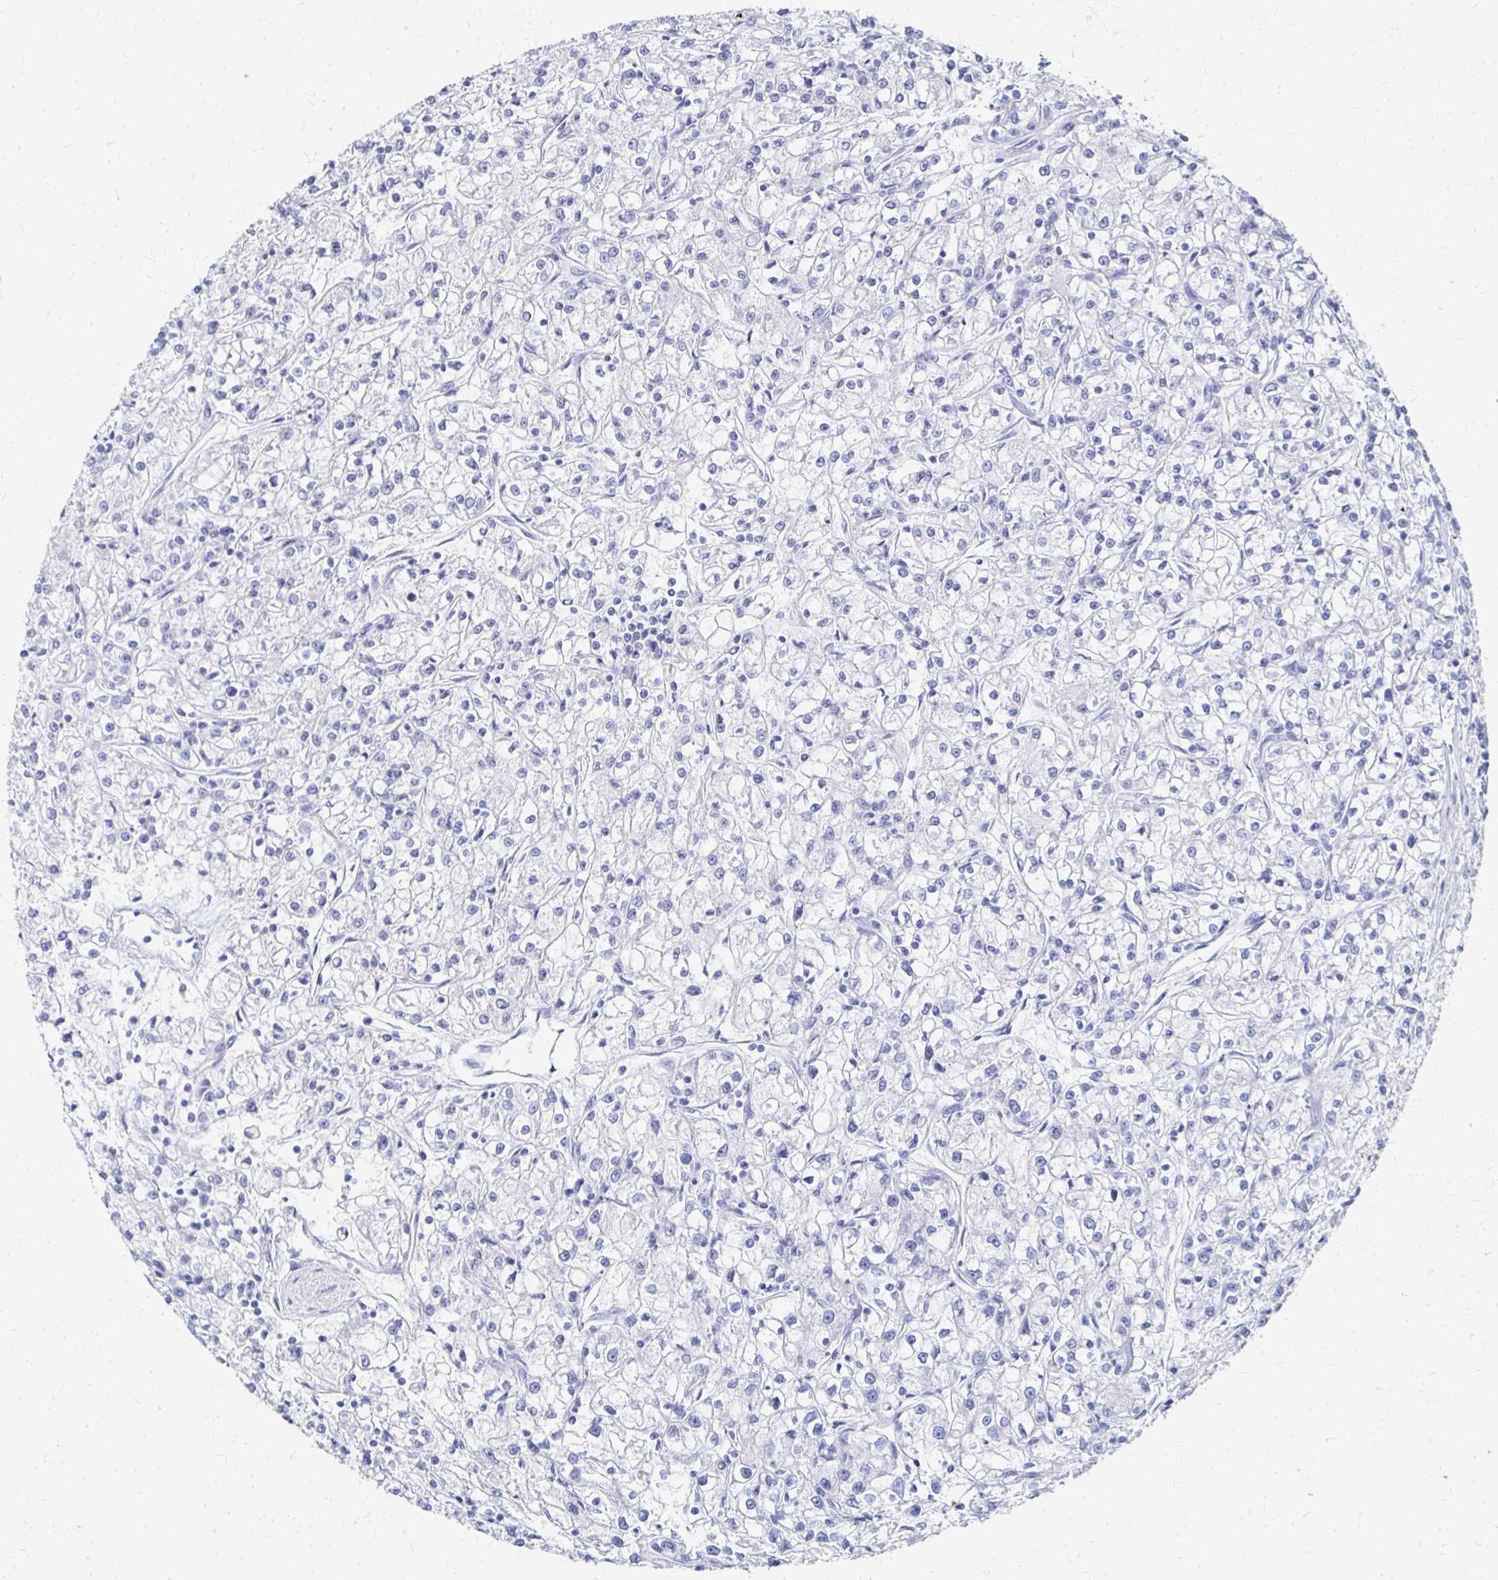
{"staining": {"intensity": "negative", "quantity": "none", "location": "none"}, "tissue": "renal cancer", "cell_type": "Tumor cells", "image_type": "cancer", "snomed": [{"axis": "morphology", "description": "Adenocarcinoma, NOS"}, {"axis": "topography", "description": "Kidney"}], "caption": "This micrograph is of renal cancer stained with IHC to label a protein in brown with the nuclei are counter-stained blue. There is no expression in tumor cells. (Immunohistochemistry (ihc), brightfield microscopy, high magnification).", "gene": "CST6", "patient": {"sex": "female", "age": 59}}